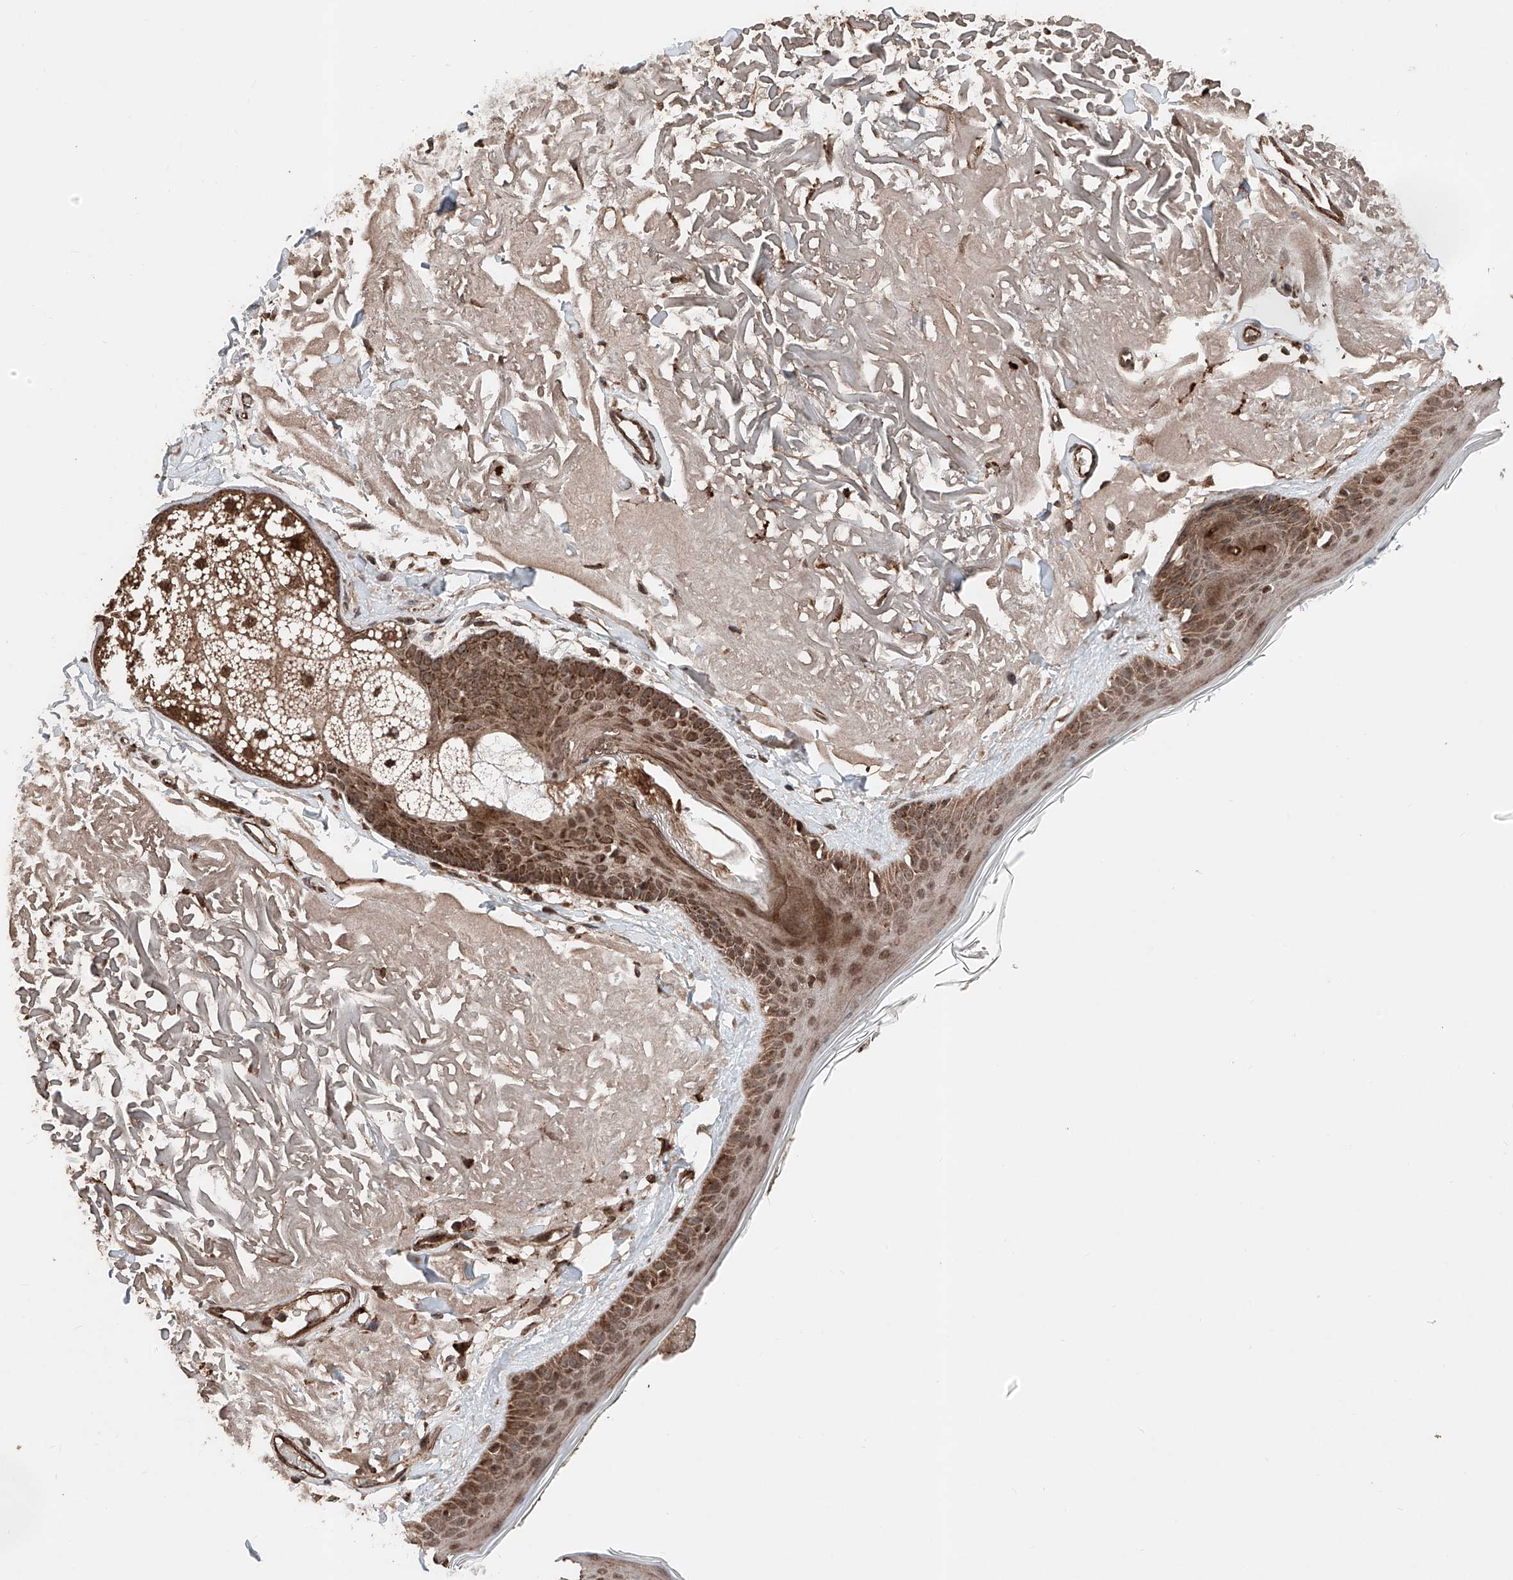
{"staining": {"intensity": "strong", "quantity": ">75%", "location": "cytoplasmic/membranous"}, "tissue": "skin", "cell_type": "Fibroblasts", "image_type": "normal", "snomed": [{"axis": "morphology", "description": "Normal tissue, NOS"}, {"axis": "topography", "description": "Skin"}, {"axis": "topography", "description": "Skeletal muscle"}], "caption": "DAB immunohistochemical staining of unremarkable skin shows strong cytoplasmic/membranous protein staining in about >75% of fibroblasts.", "gene": "ZSCAN29", "patient": {"sex": "male", "age": 83}}